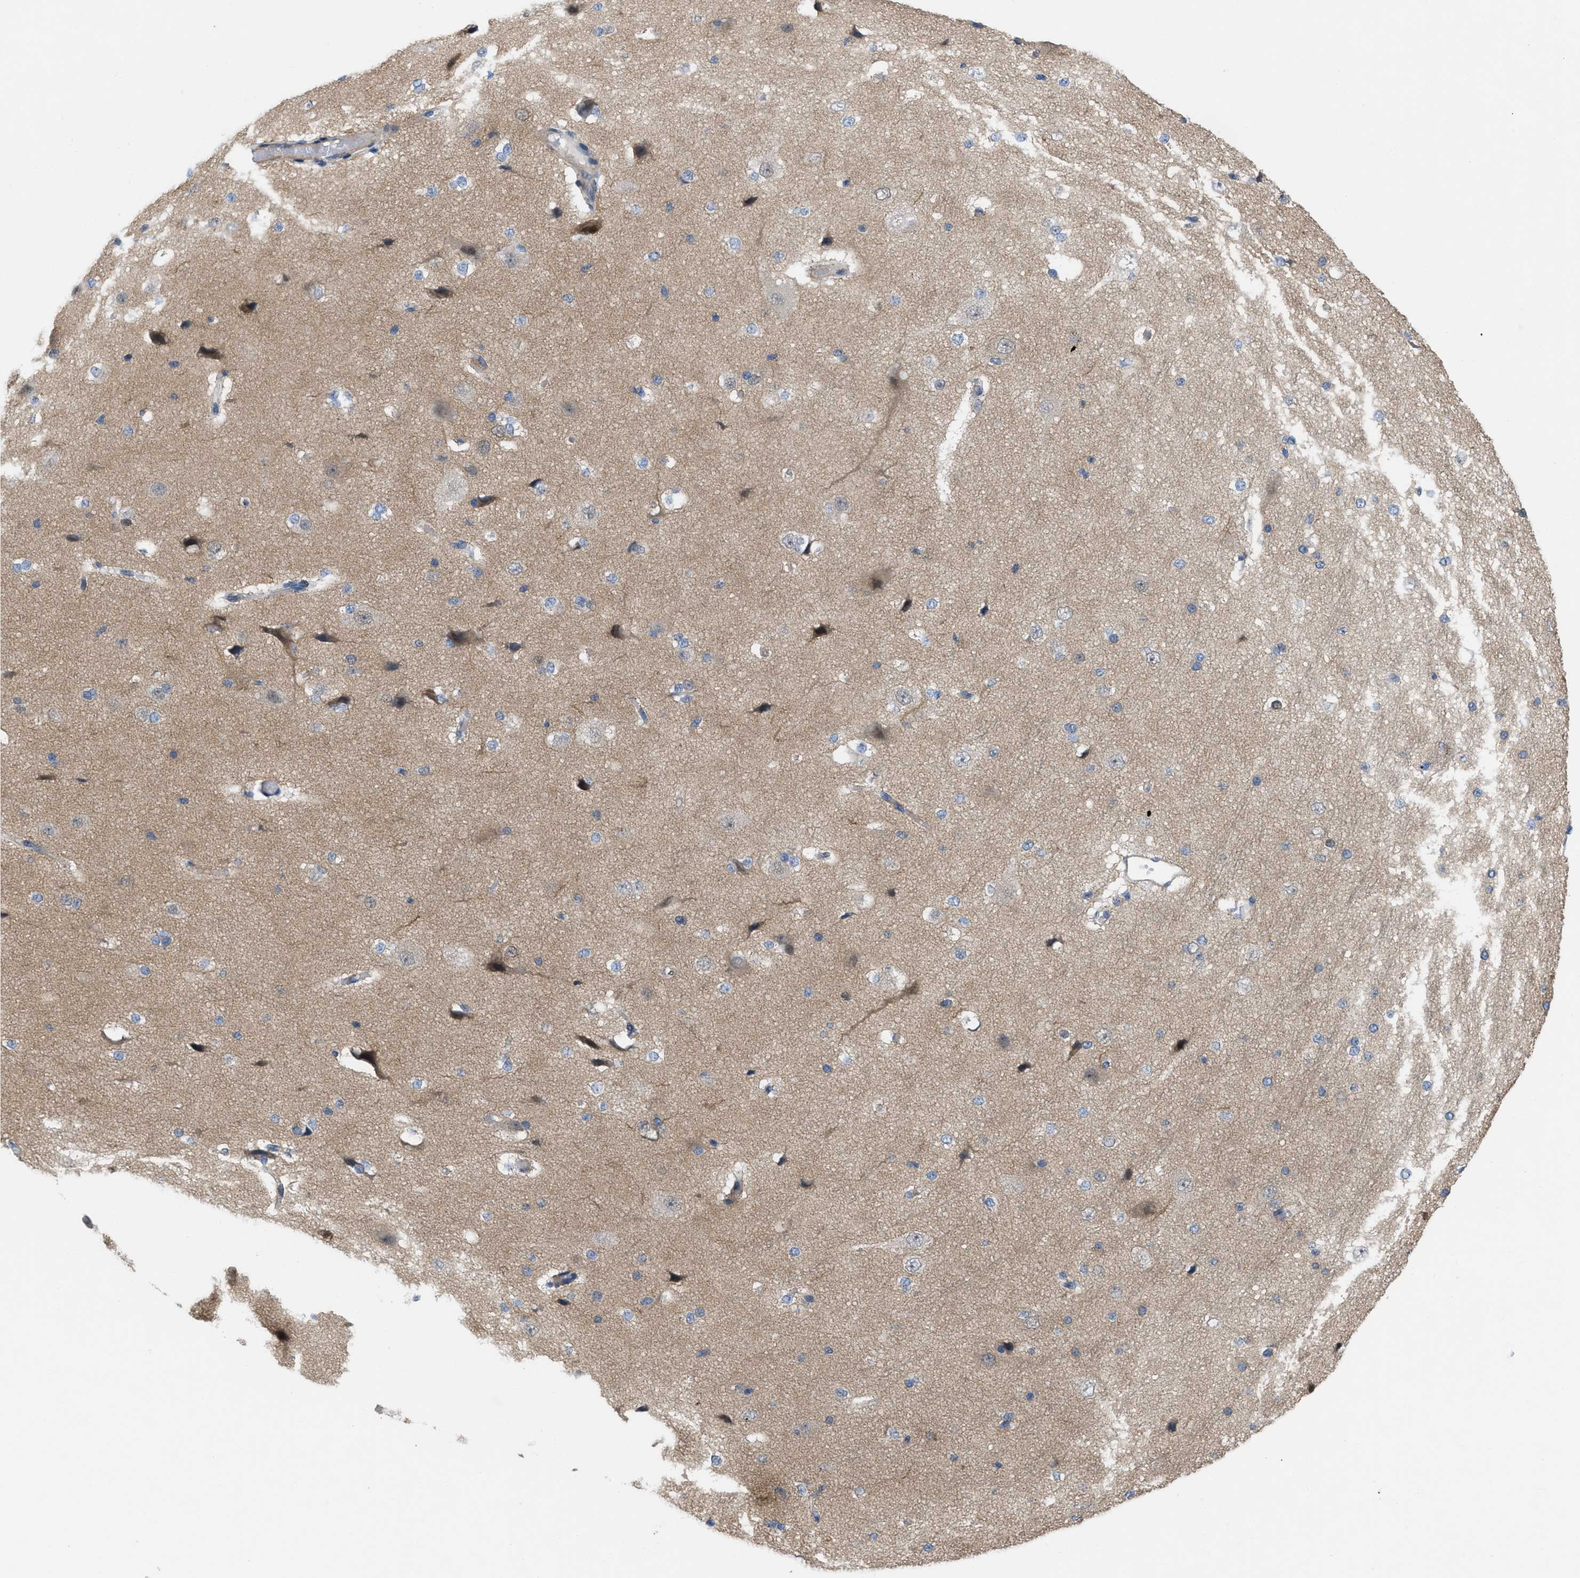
{"staining": {"intensity": "negative", "quantity": "none", "location": "none"}, "tissue": "cerebral cortex", "cell_type": "Endothelial cells", "image_type": "normal", "snomed": [{"axis": "morphology", "description": "Normal tissue, NOS"}, {"axis": "morphology", "description": "Developmental malformation"}, {"axis": "topography", "description": "Cerebral cortex"}], "caption": "The image shows no staining of endothelial cells in normal cerebral cortex. (DAB (3,3'-diaminobenzidine) immunohistochemistry (IHC), high magnification).", "gene": "NDEL1", "patient": {"sex": "female", "age": 30}}